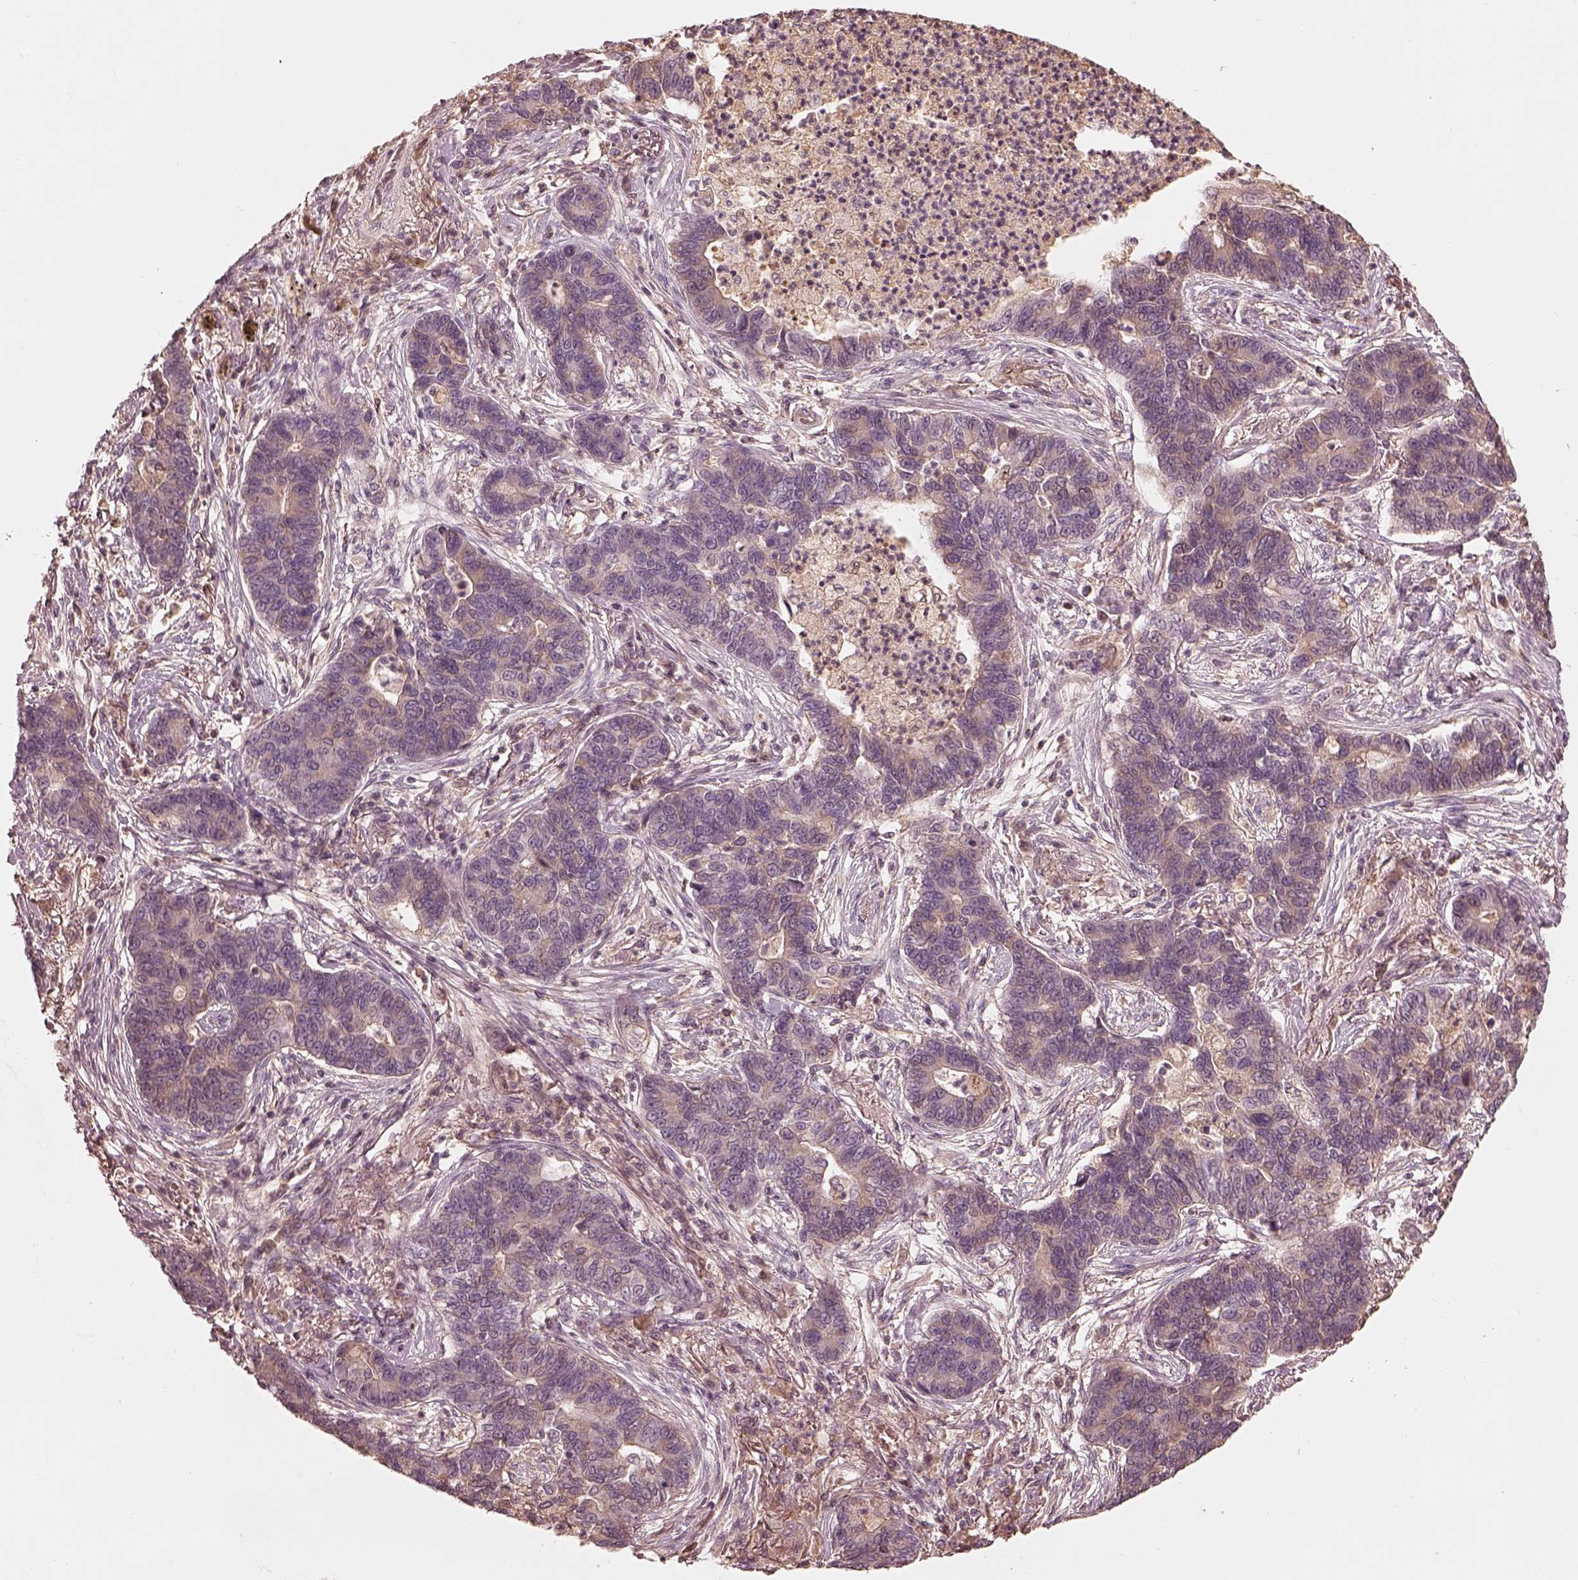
{"staining": {"intensity": "negative", "quantity": "none", "location": "none"}, "tissue": "lung cancer", "cell_type": "Tumor cells", "image_type": "cancer", "snomed": [{"axis": "morphology", "description": "Adenocarcinoma, NOS"}, {"axis": "topography", "description": "Lung"}], "caption": "A photomicrograph of human lung cancer (adenocarcinoma) is negative for staining in tumor cells.", "gene": "TF", "patient": {"sex": "female", "age": 57}}